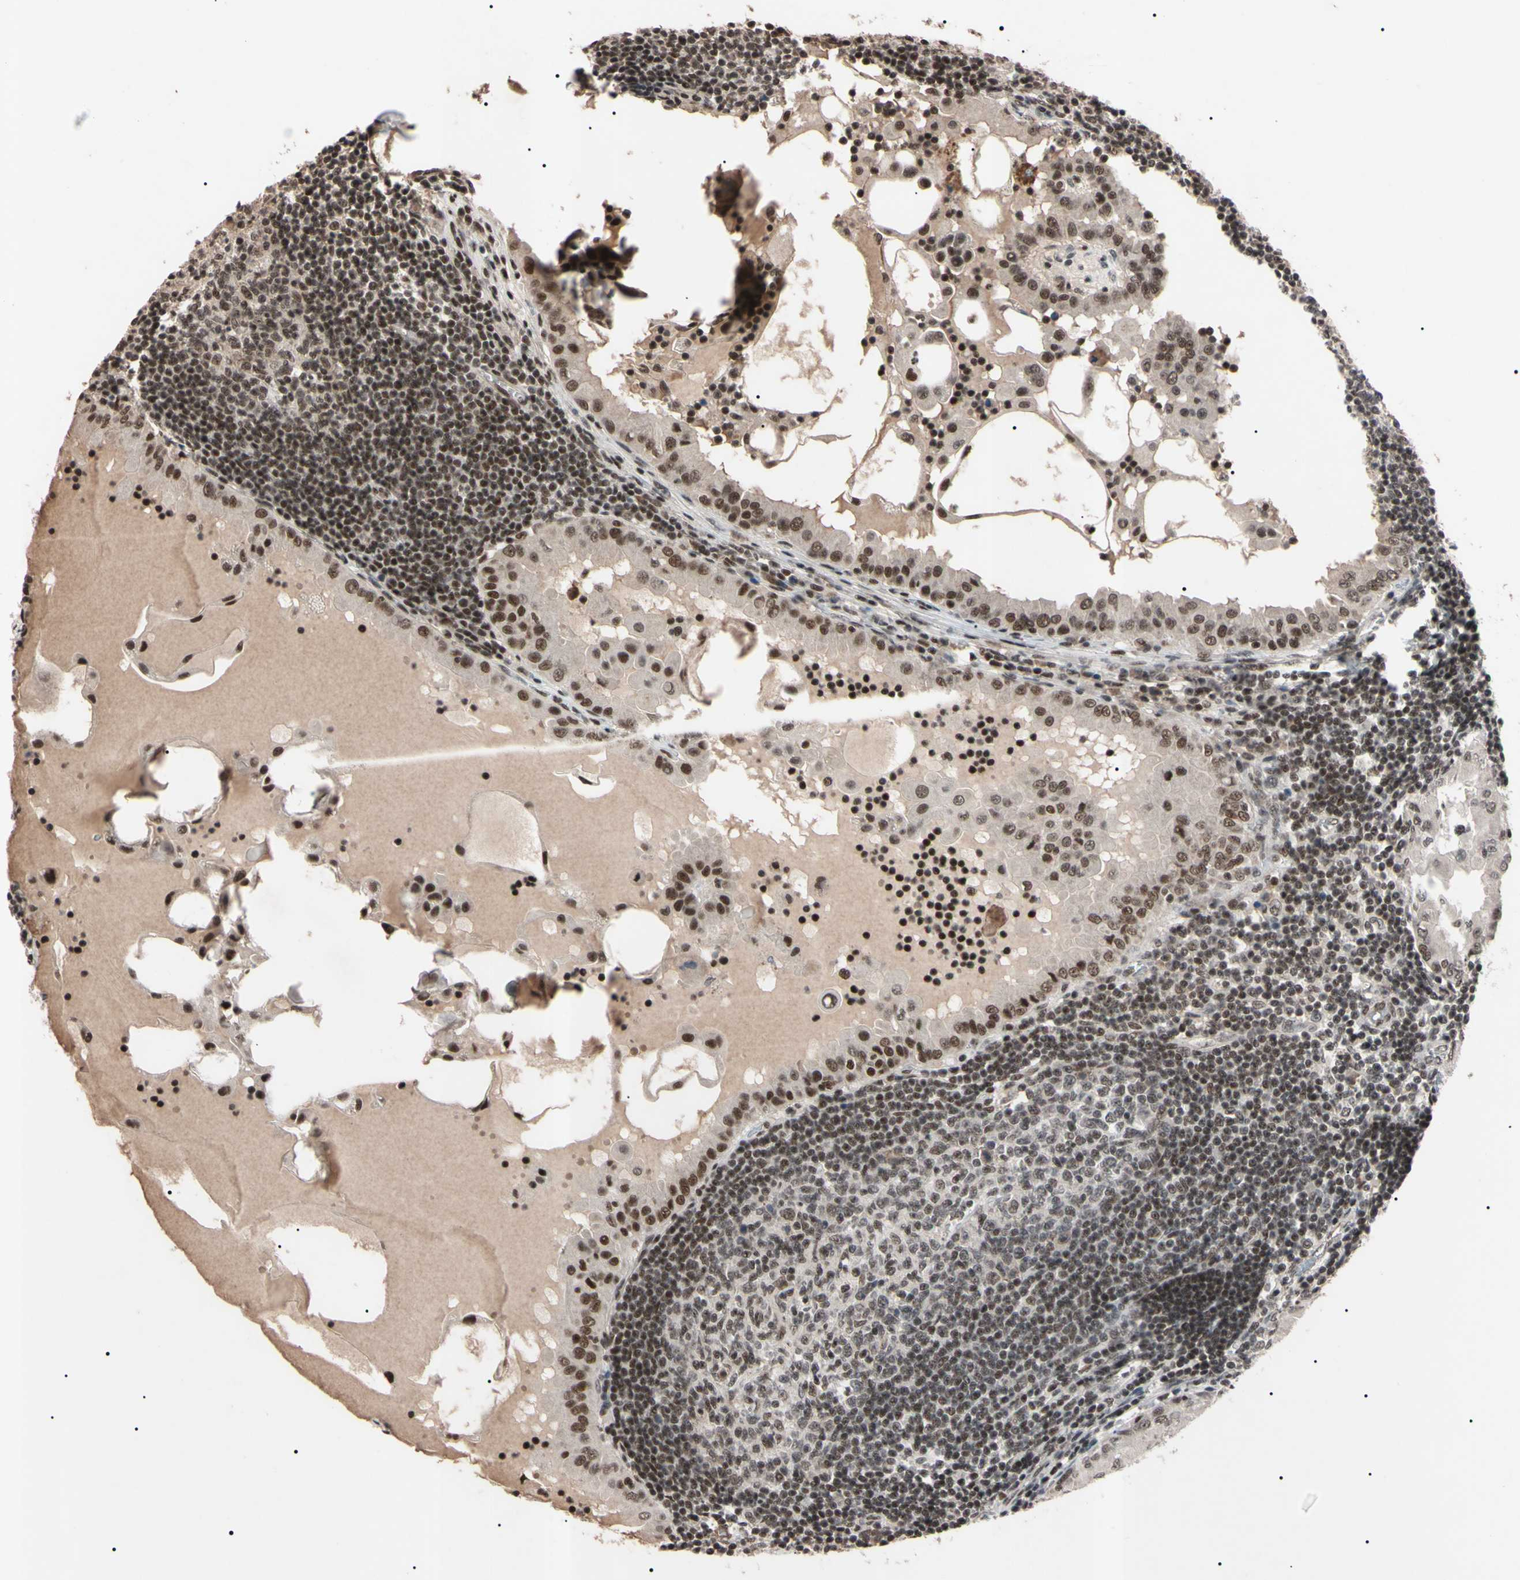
{"staining": {"intensity": "moderate", "quantity": ">75%", "location": "nuclear"}, "tissue": "thyroid cancer", "cell_type": "Tumor cells", "image_type": "cancer", "snomed": [{"axis": "morphology", "description": "Papillary adenocarcinoma, NOS"}, {"axis": "topography", "description": "Thyroid gland"}], "caption": "Immunohistochemical staining of human thyroid cancer demonstrates medium levels of moderate nuclear staining in approximately >75% of tumor cells.", "gene": "YY1", "patient": {"sex": "male", "age": 33}}